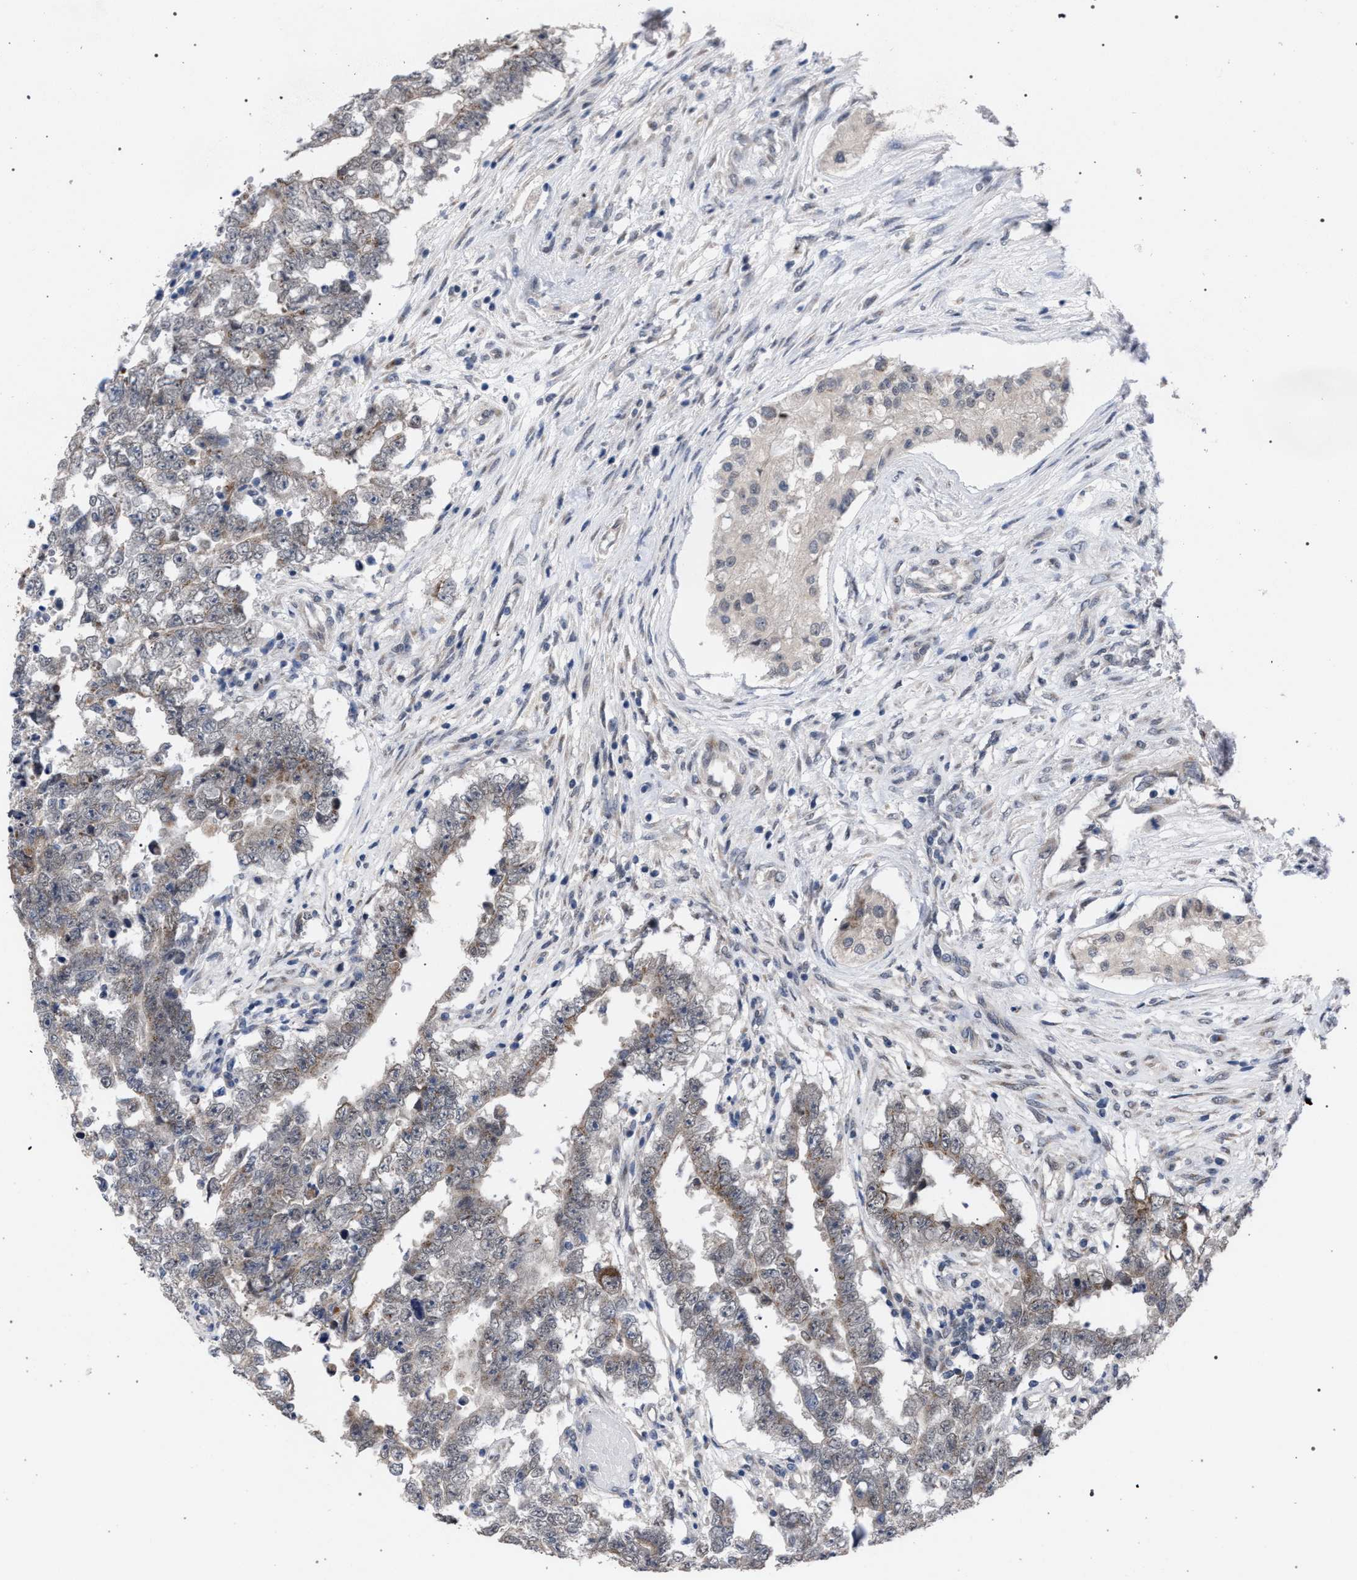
{"staining": {"intensity": "weak", "quantity": "<25%", "location": "cytoplasmic/membranous"}, "tissue": "testis cancer", "cell_type": "Tumor cells", "image_type": "cancer", "snomed": [{"axis": "morphology", "description": "Carcinoma, Embryonal, NOS"}, {"axis": "topography", "description": "Testis"}], "caption": "The IHC photomicrograph has no significant positivity in tumor cells of testis cancer tissue.", "gene": "GOLGA2", "patient": {"sex": "male", "age": 25}}